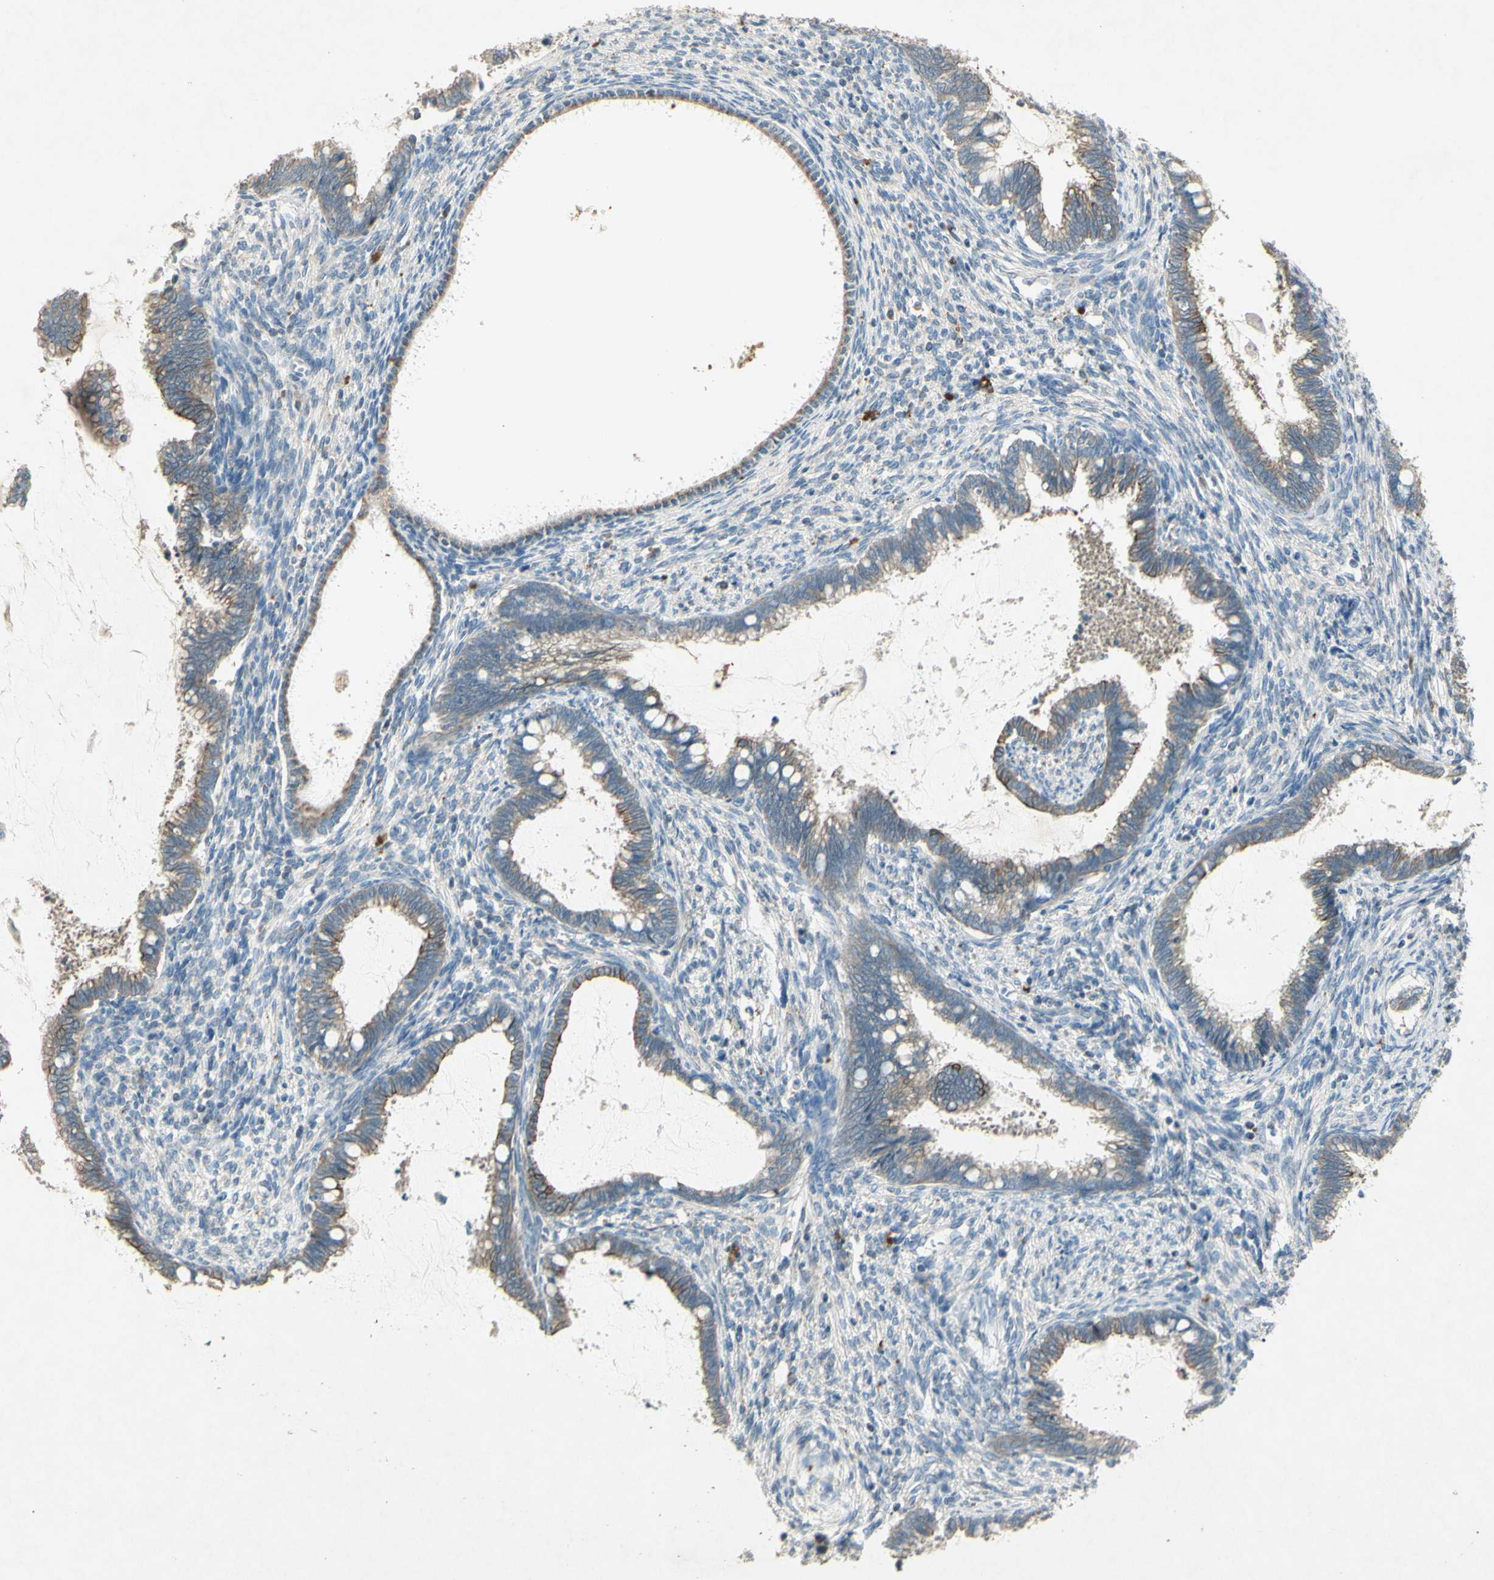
{"staining": {"intensity": "strong", "quantity": "<25%", "location": "cytoplasmic/membranous"}, "tissue": "cervical cancer", "cell_type": "Tumor cells", "image_type": "cancer", "snomed": [{"axis": "morphology", "description": "Adenocarcinoma, NOS"}, {"axis": "topography", "description": "Cervix"}], "caption": "This histopathology image displays IHC staining of adenocarcinoma (cervical), with medium strong cytoplasmic/membranous staining in about <25% of tumor cells.", "gene": "TIMM21", "patient": {"sex": "female", "age": 44}}